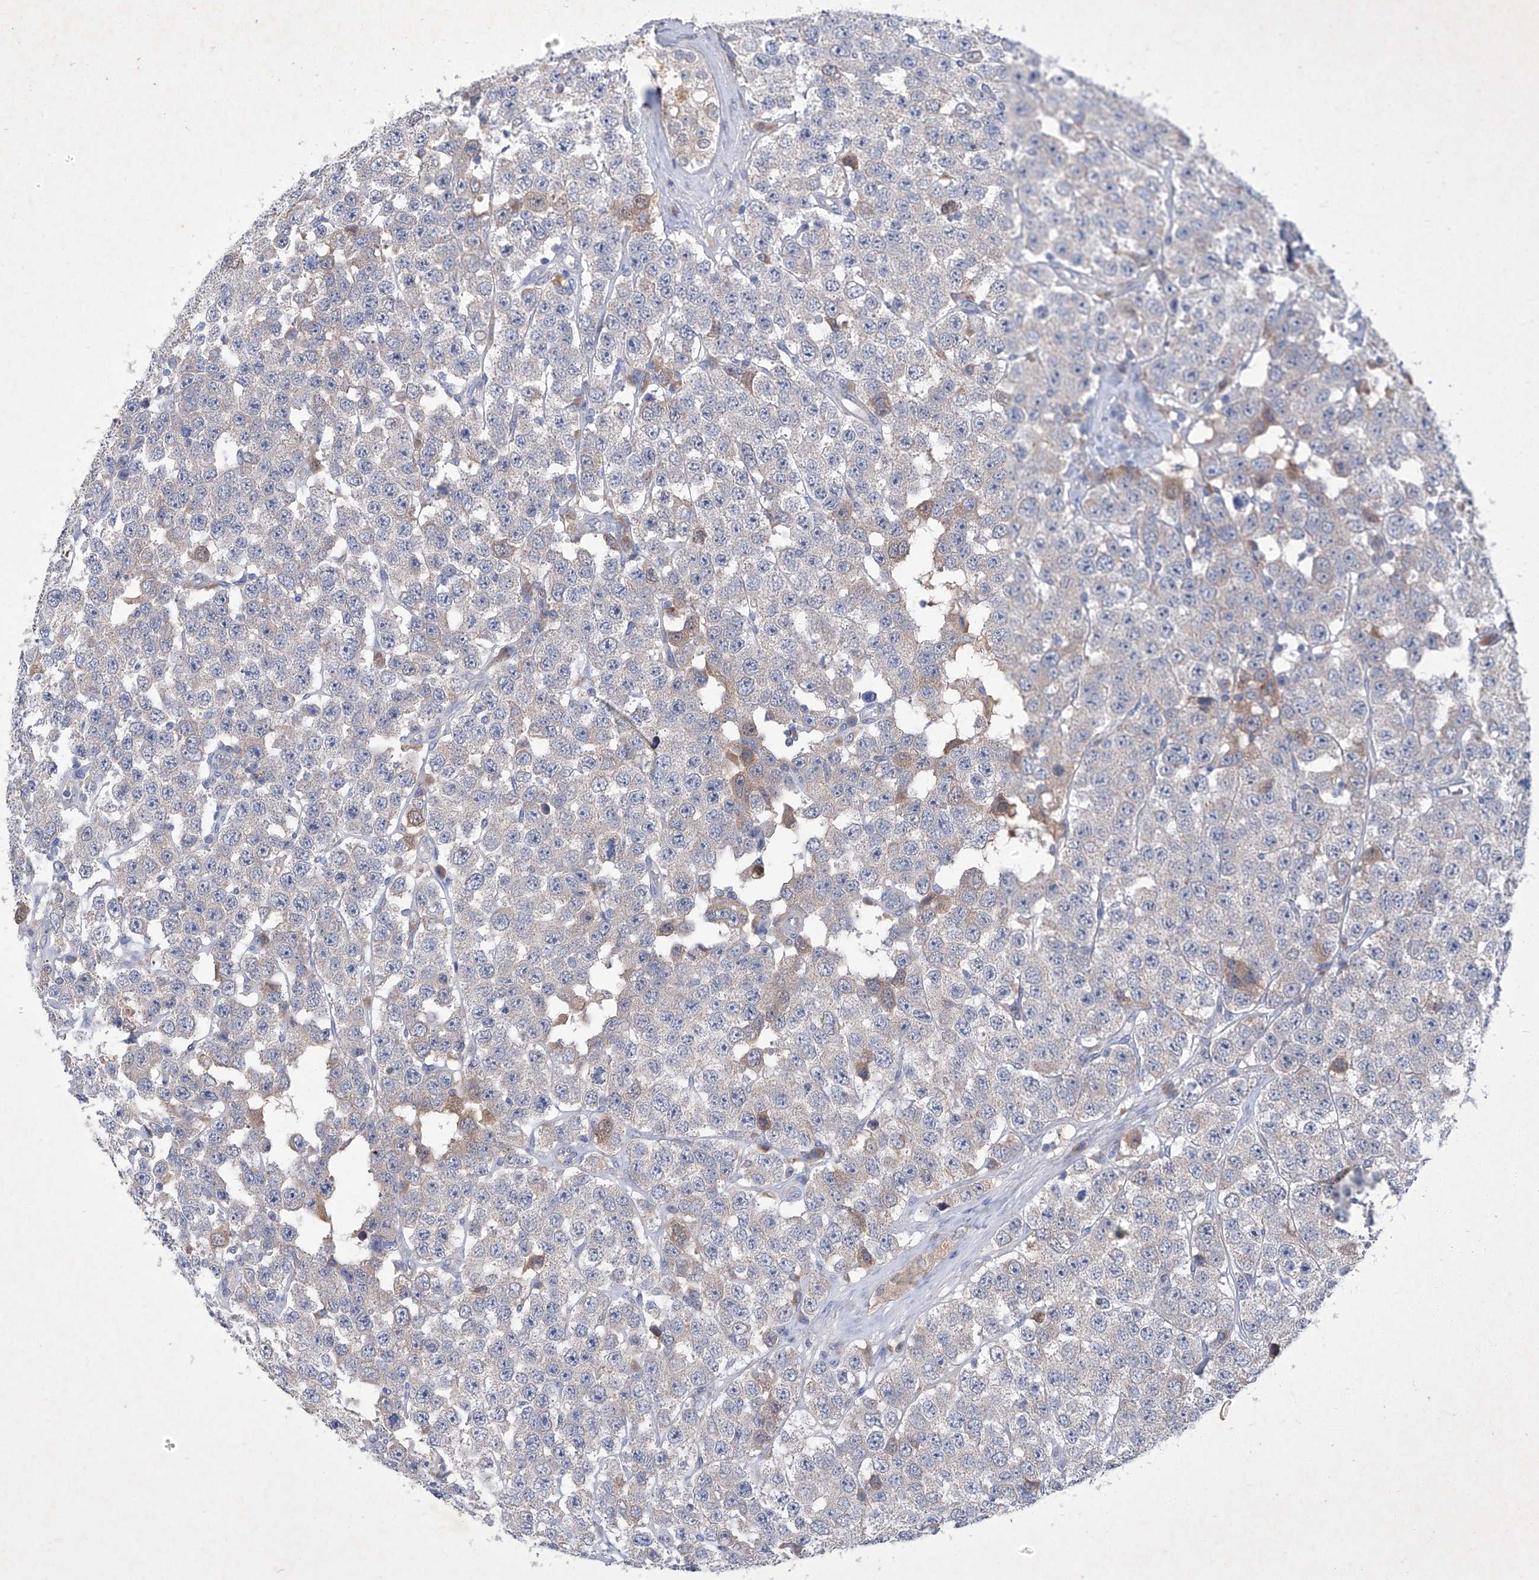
{"staining": {"intensity": "weak", "quantity": "25%-75%", "location": "cytoplasmic/membranous"}, "tissue": "testis cancer", "cell_type": "Tumor cells", "image_type": "cancer", "snomed": [{"axis": "morphology", "description": "Seminoma, NOS"}, {"axis": "topography", "description": "Testis"}], "caption": "The image demonstrates a brown stain indicating the presence of a protein in the cytoplasmic/membranous of tumor cells in testis seminoma.", "gene": "SBK2", "patient": {"sex": "male", "age": 28}}